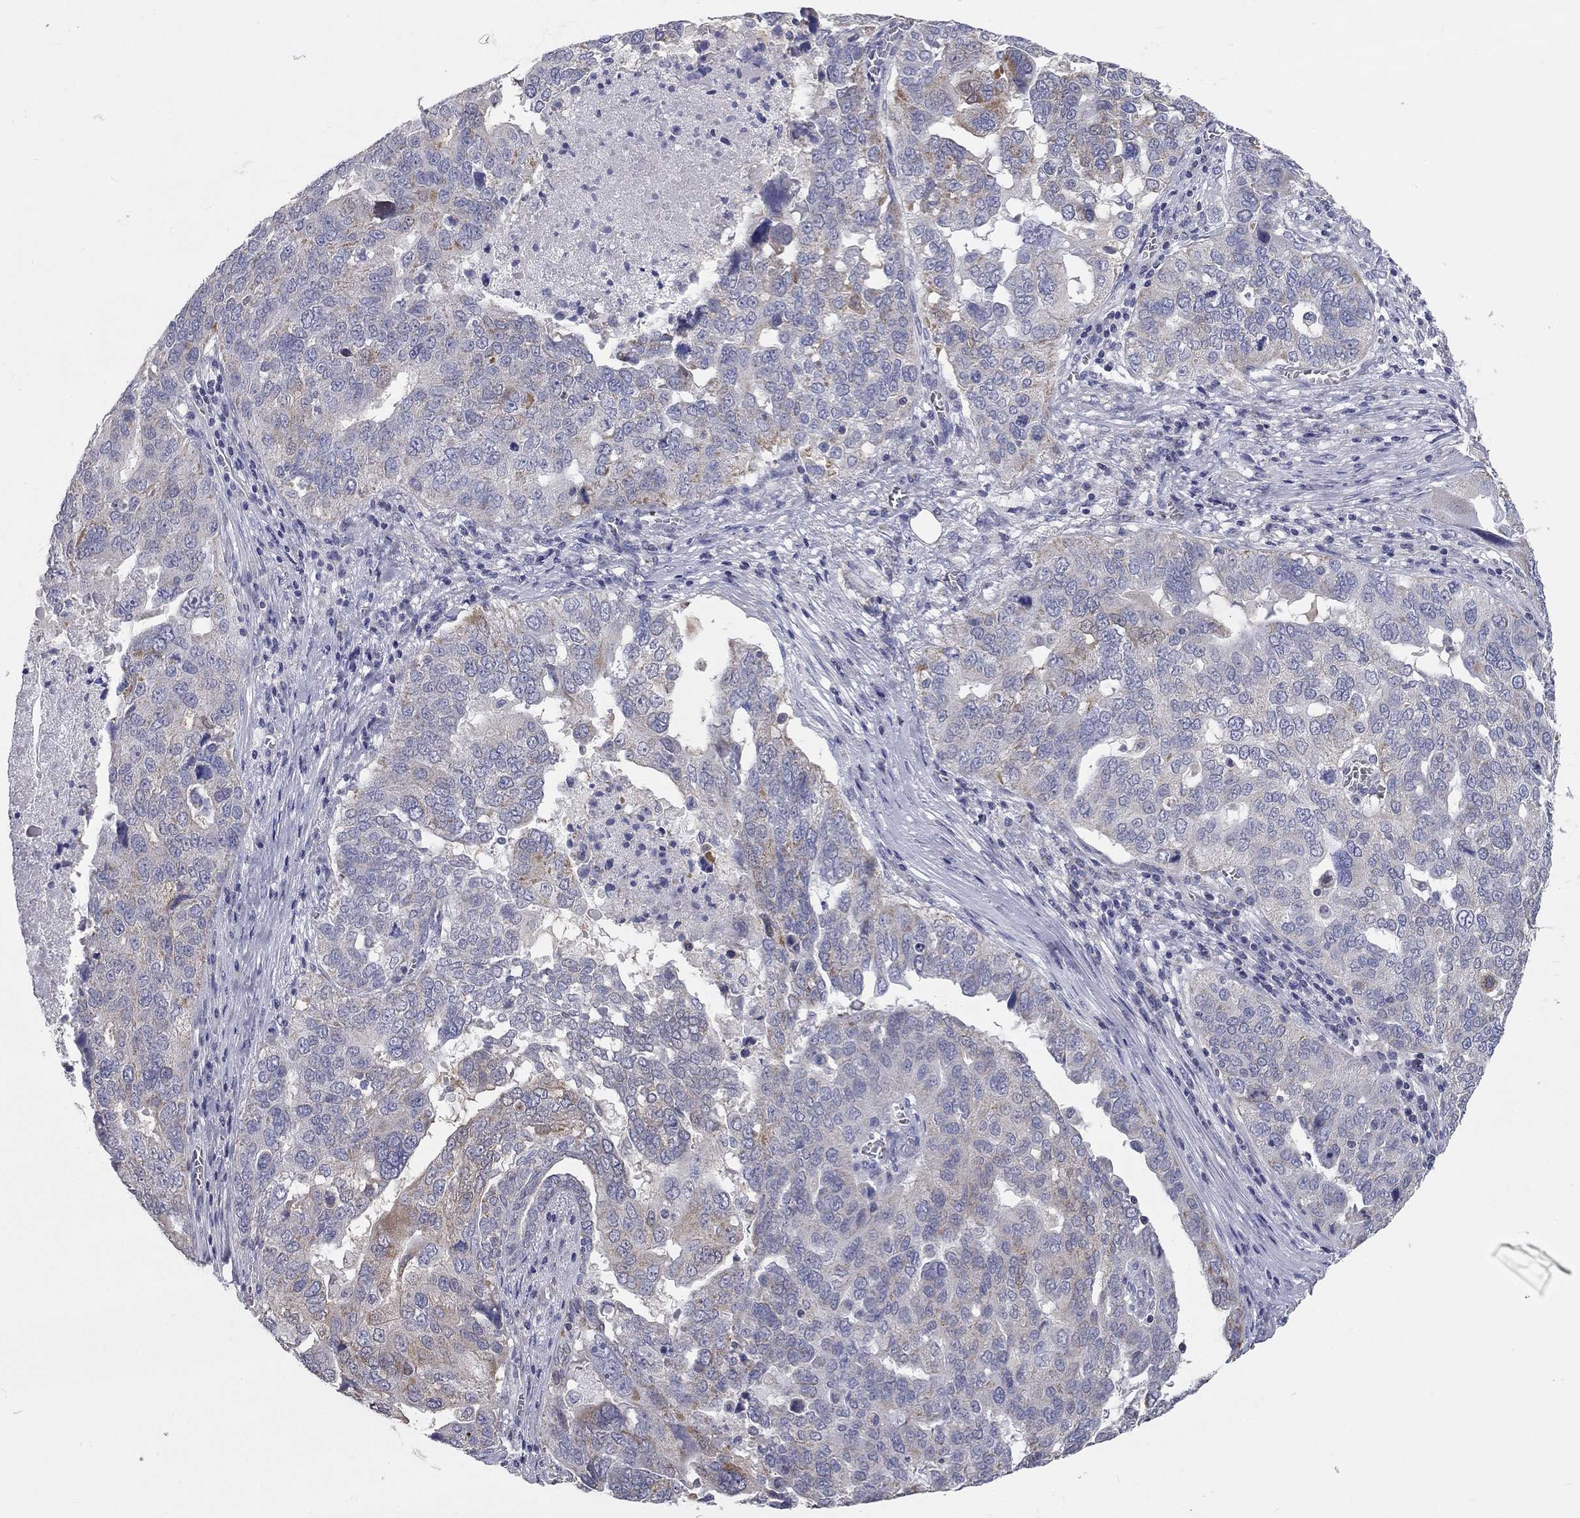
{"staining": {"intensity": "moderate", "quantity": "<25%", "location": "cytoplasmic/membranous"}, "tissue": "ovarian cancer", "cell_type": "Tumor cells", "image_type": "cancer", "snomed": [{"axis": "morphology", "description": "Carcinoma, endometroid"}, {"axis": "topography", "description": "Soft tissue"}, {"axis": "topography", "description": "Ovary"}], "caption": "Immunohistochemistry (IHC) photomicrograph of neoplastic tissue: ovarian cancer stained using immunohistochemistry (IHC) exhibits low levels of moderate protein expression localized specifically in the cytoplasmic/membranous of tumor cells, appearing as a cytoplasmic/membranous brown color.", "gene": "CFAP161", "patient": {"sex": "female", "age": 52}}